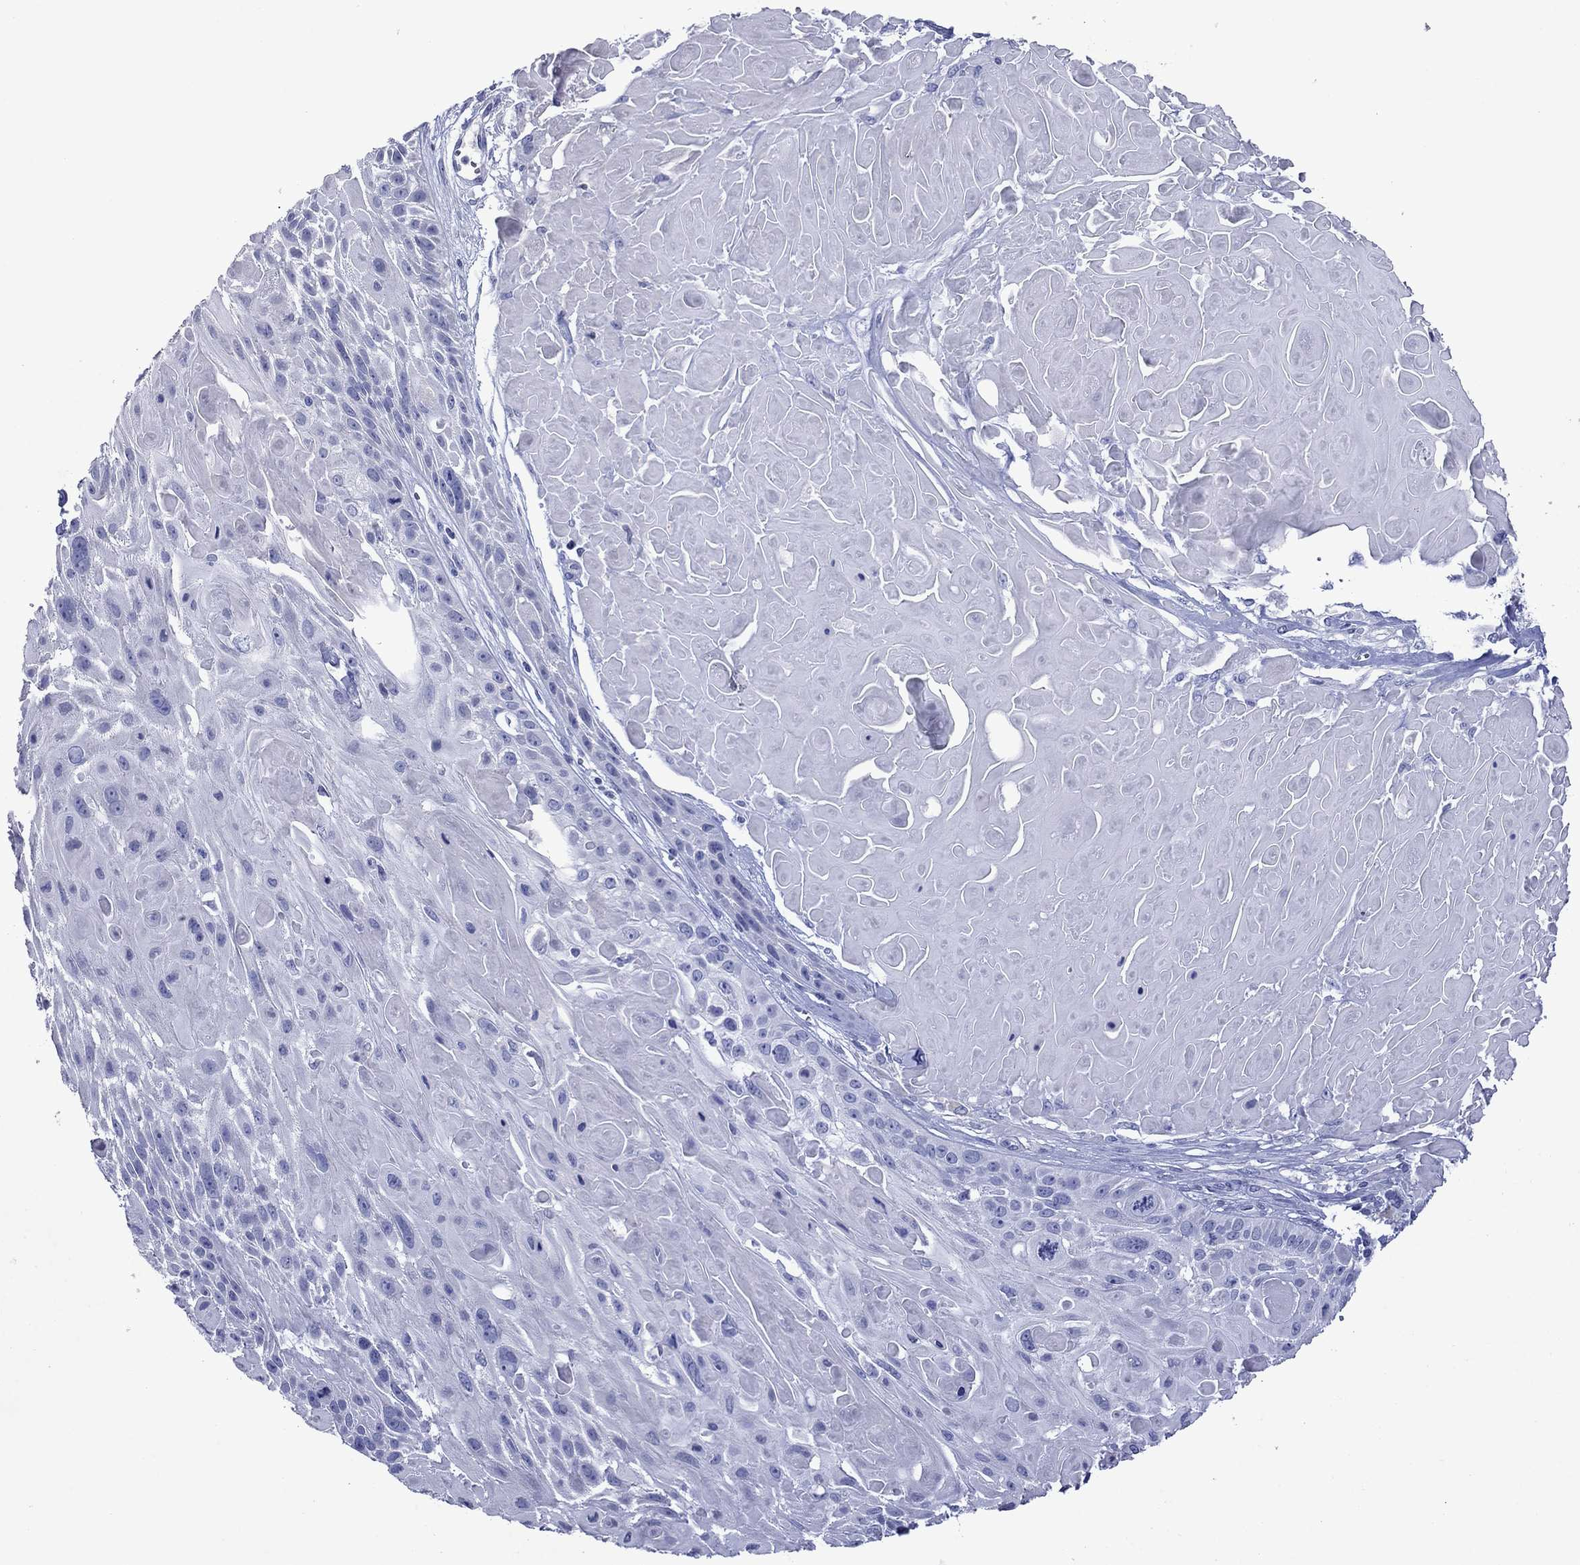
{"staining": {"intensity": "negative", "quantity": "none", "location": "none"}, "tissue": "skin cancer", "cell_type": "Tumor cells", "image_type": "cancer", "snomed": [{"axis": "morphology", "description": "Squamous cell carcinoma, NOS"}, {"axis": "topography", "description": "Skin"}, {"axis": "topography", "description": "Anal"}], "caption": "A high-resolution micrograph shows immunohistochemistry (IHC) staining of squamous cell carcinoma (skin), which shows no significant positivity in tumor cells.", "gene": "PIWIL1", "patient": {"sex": "female", "age": 75}}